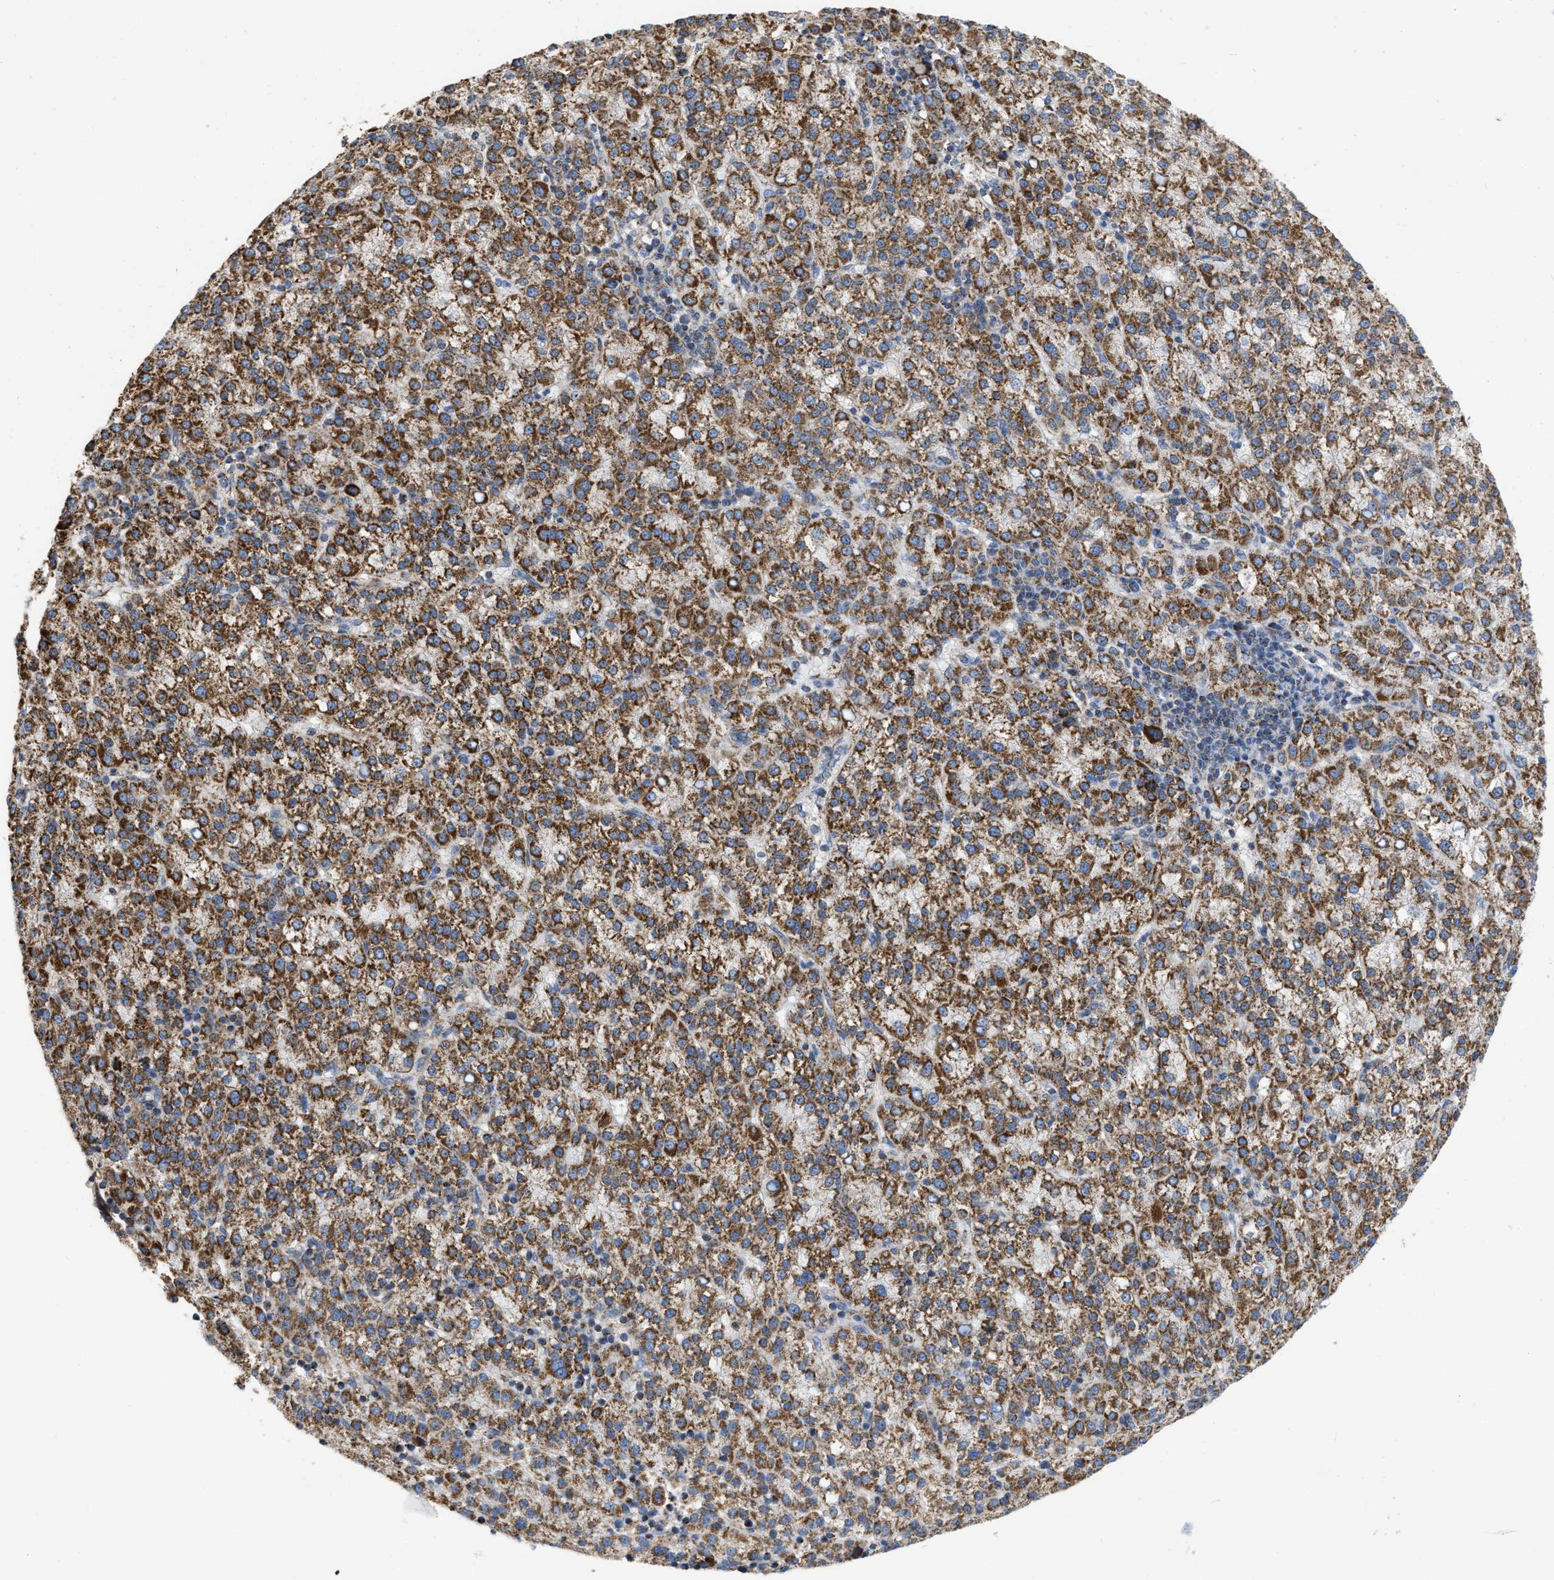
{"staining": {"intensity": "strong", "quantity": ">75%", "location": "cytoplasmic/membranous"}, "tissue": "liver cancer", "cell_type": "Tumor cells", "image_type": "cancer", "snomed": [{"axis": "morphology", "description": "Carcinoma, Hepatocellular, NOS"}, {"axis": "topography", "description": "Liver"}], "caption": "Human liver cancer (hepatocellular carcinoma) stained with a protein marker demonstrates strong staining in tumor cells.", "gene": "CBLB", "patient": {"sex": "female", "age": 58}}